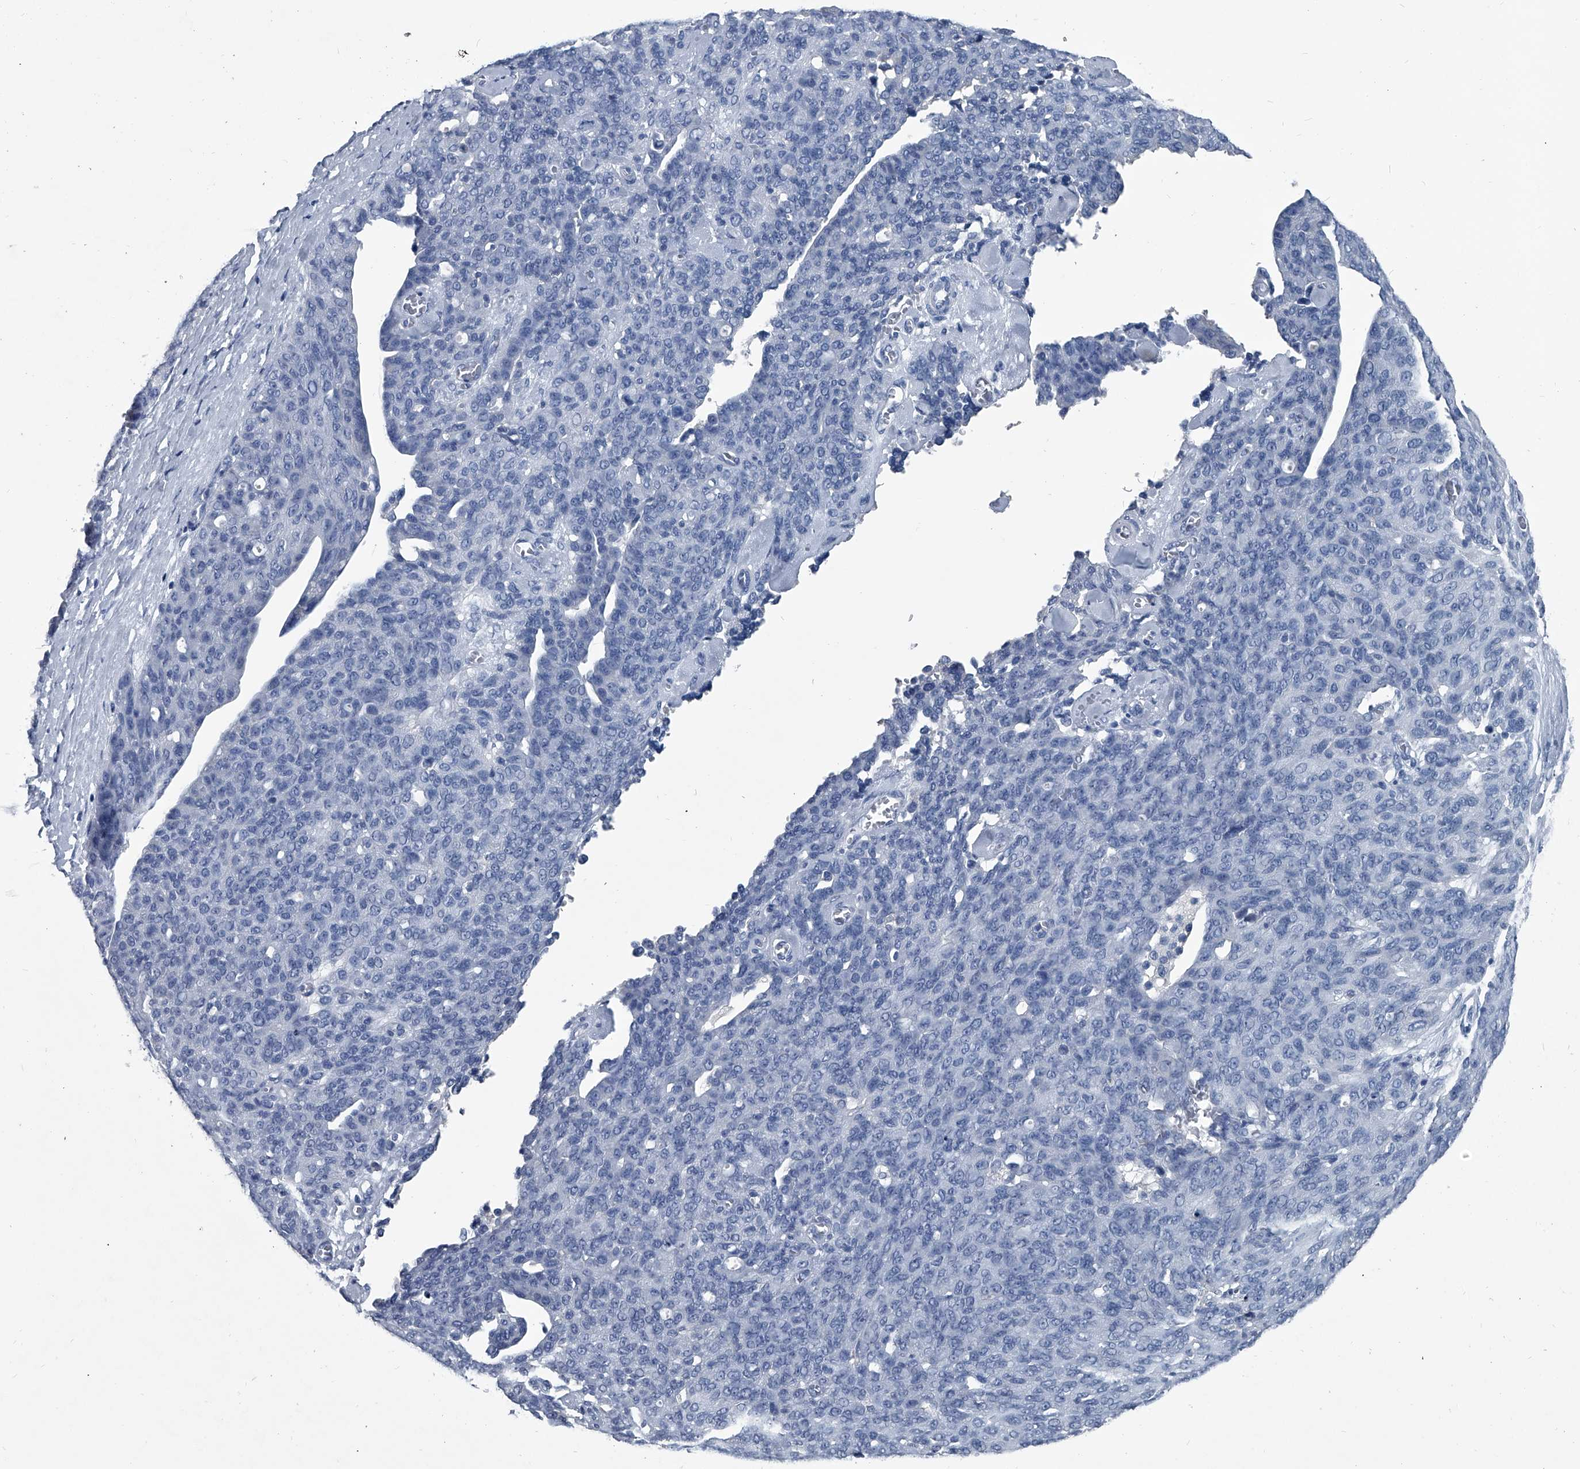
{"staining": {"intensity": "negative", "quantity": "none", "location": "none"}, "tissue": "ovarian cancer", "cell_type": "Tumor cells", "image_type": "cancer", "snomed": [{"axis": "morphology", "description": "Carcinoma, endometroid"}, {"axis": "topography", "description": "Ovary"}], "caption": "IHC of human ovarian cancer (endometroid carcinoma) exhibits no positivity in tumor cells.", "gene": "BCAS1", "patient": {"sex": "female", "age": 60}}